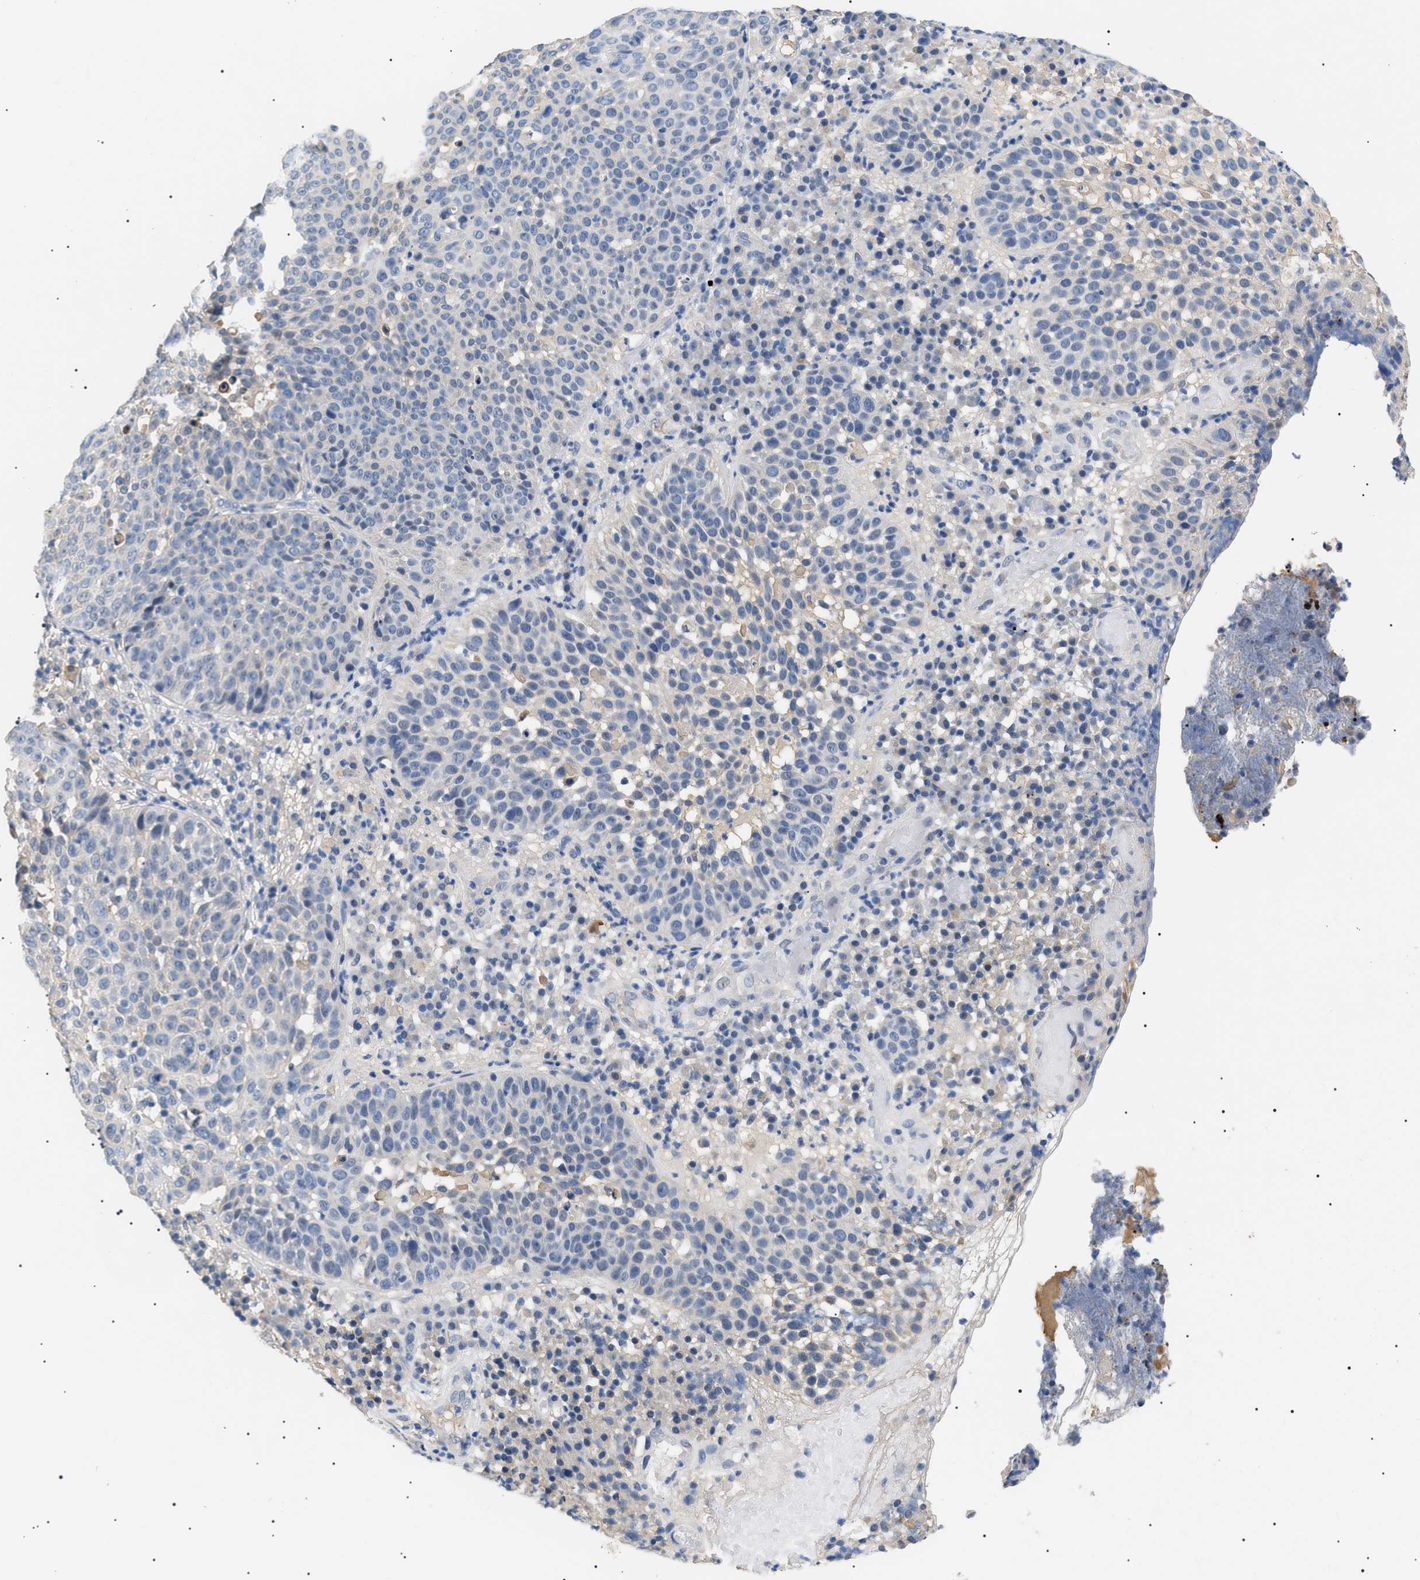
{"staining": {"intensity": "negative", "quantity": "none", "location": "none"}, "tissue": "skin cancer", "cell_type": "Tumor cells", "image_type": "cancer", "snomed": [{"axis": "morphology", "description": "Squamous cell carcinoma in situ, NOS"}, {"axis": "morphology", "description": "Squamous cell carcinoma, NOS"}, {"axis": "topography", "description": "Skin"}], "caption": "A micrograph of skin cancer stained for a protein demonstrates no brown staining in tumor cells.", "gene": "PRRT2", "patient": {"sex": "male", "age": 93}}